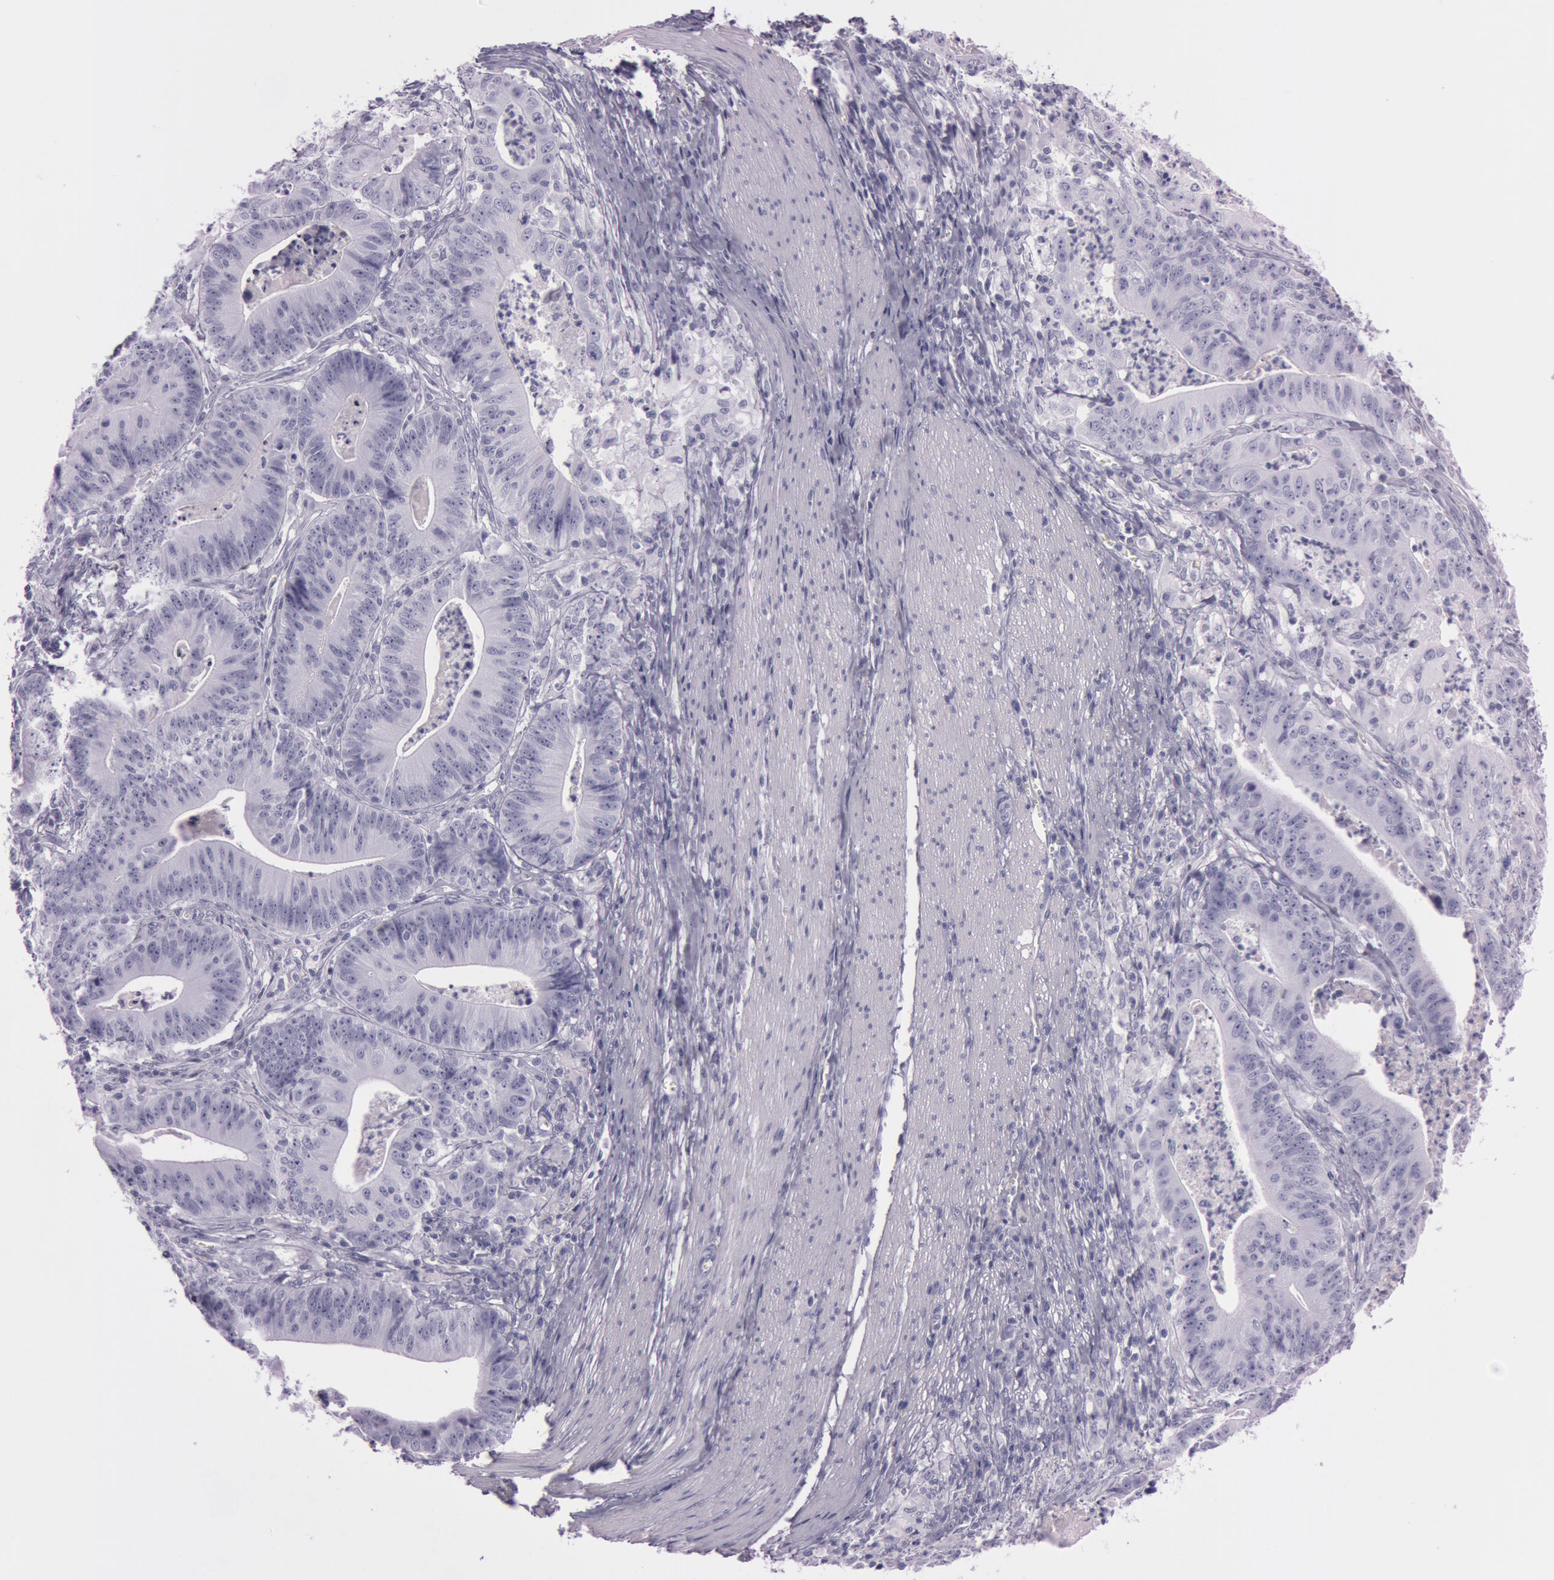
{"staining": {"intensity": "negative", "quantity": "none", "location": "none"}, "tissue": "stomach cancer", "cell_type": "Tumor cells", "image_type": "cancer", "snomed": [{"axis": "morphology", "description": "Adenocarcinoma, NOS"}, {"axis": "topography", "description": "Stomach, lower"}], "caption": "A histopathology image of stomach cancer stained for a protein exhibits no brown staining in tumor cells.", "gene": "S100A7", "patient": {"sex": "female", "age": 86}}